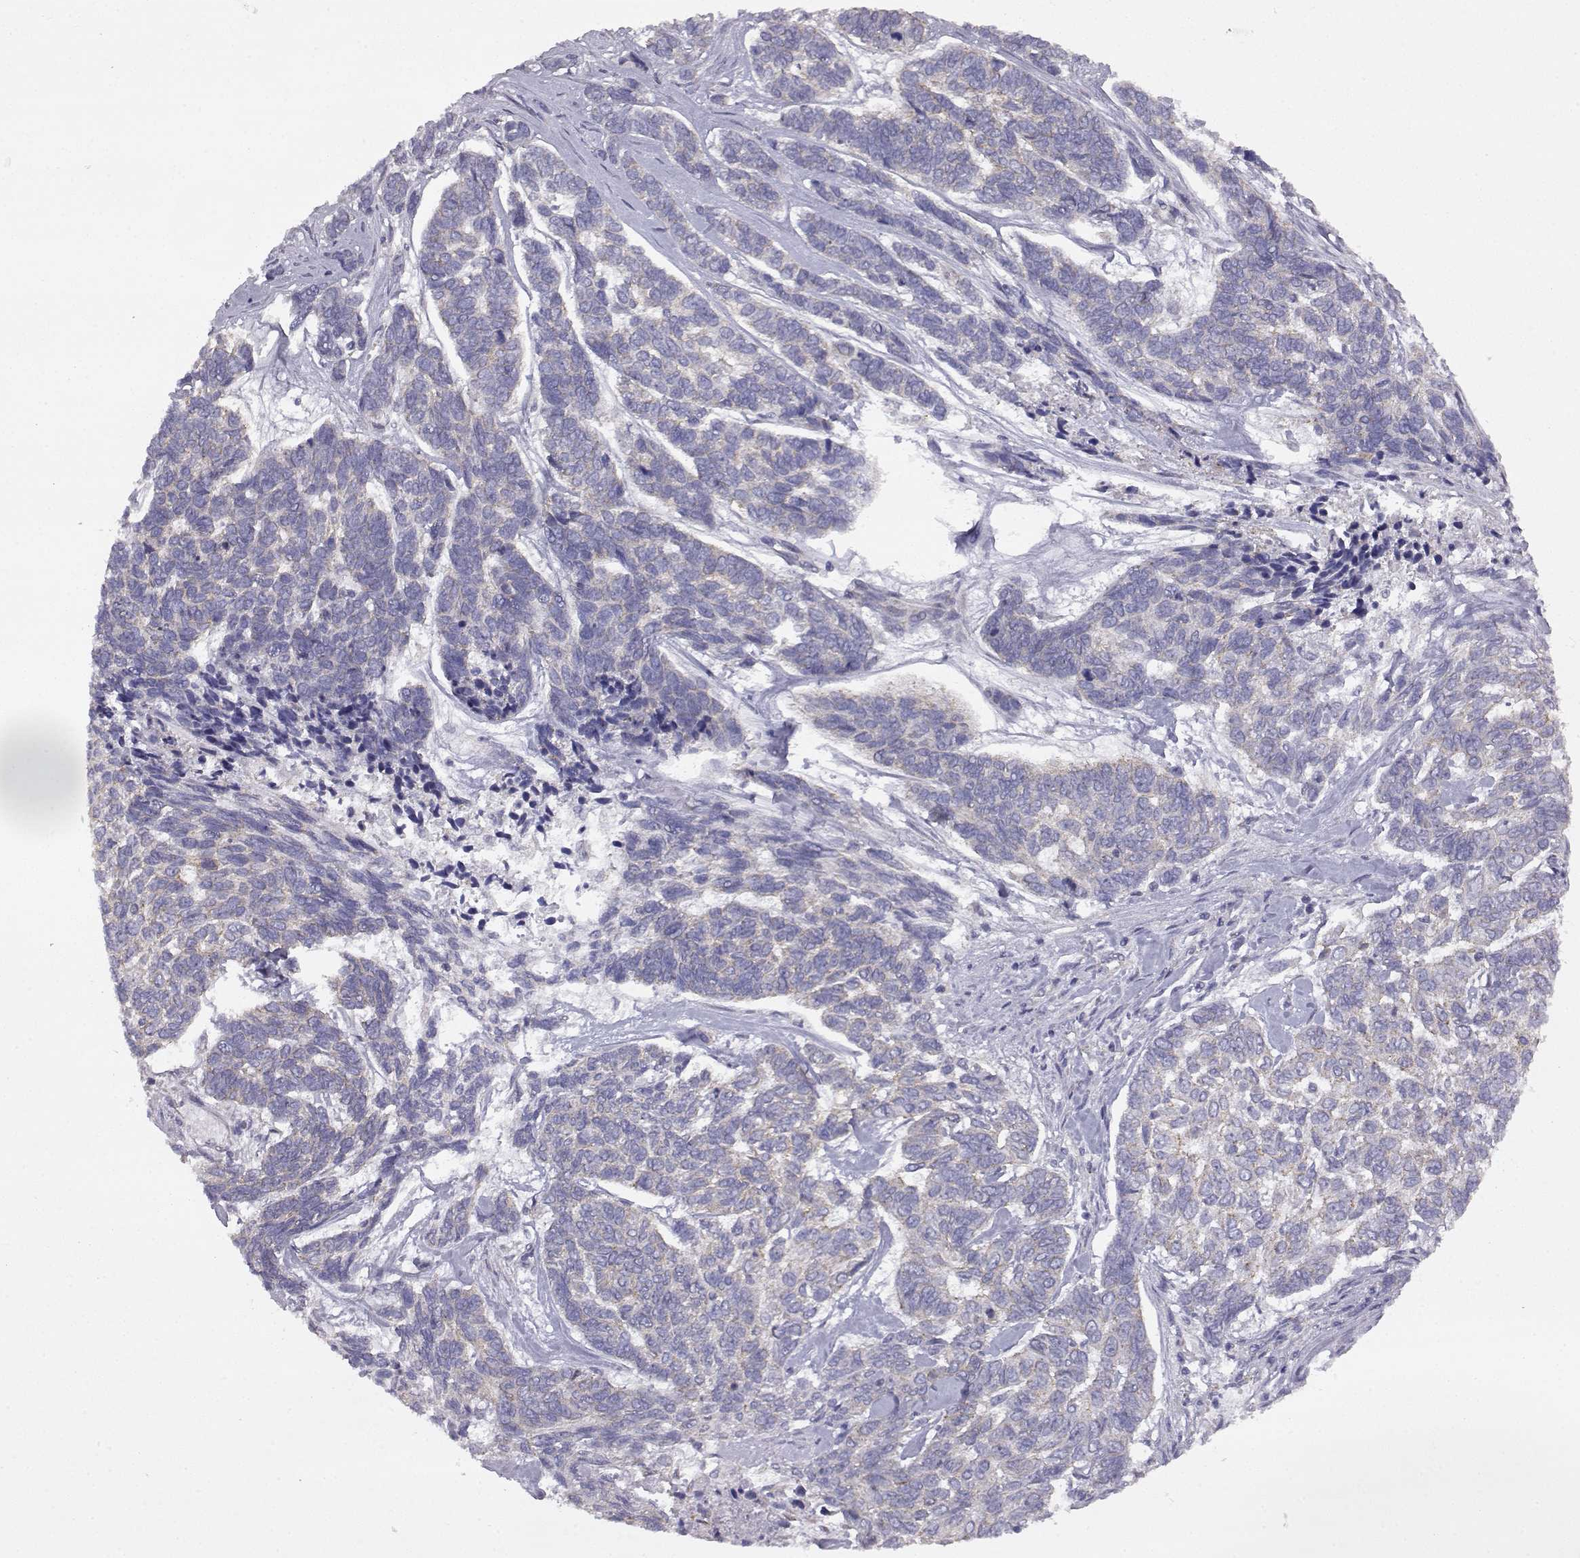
{"staining": {"intensity": "negative", "quantity": "none", "location": "none"}, "tissue": "skin cancer", "cell_type": "Tumor cells", "image_type": "cancer", "snomed": [{"axis": "morphology", "description": "Basal cell carcinoma"}, {"axis": "topography", "description": "Skin"}], "caption": "This is an immunohistochemistry (IHC) histopathology image of skin basal cell carcinoma. There is no expression in tumor cells.", "gene": "DDC", "patient": {"sex": "female", "age": 65}}